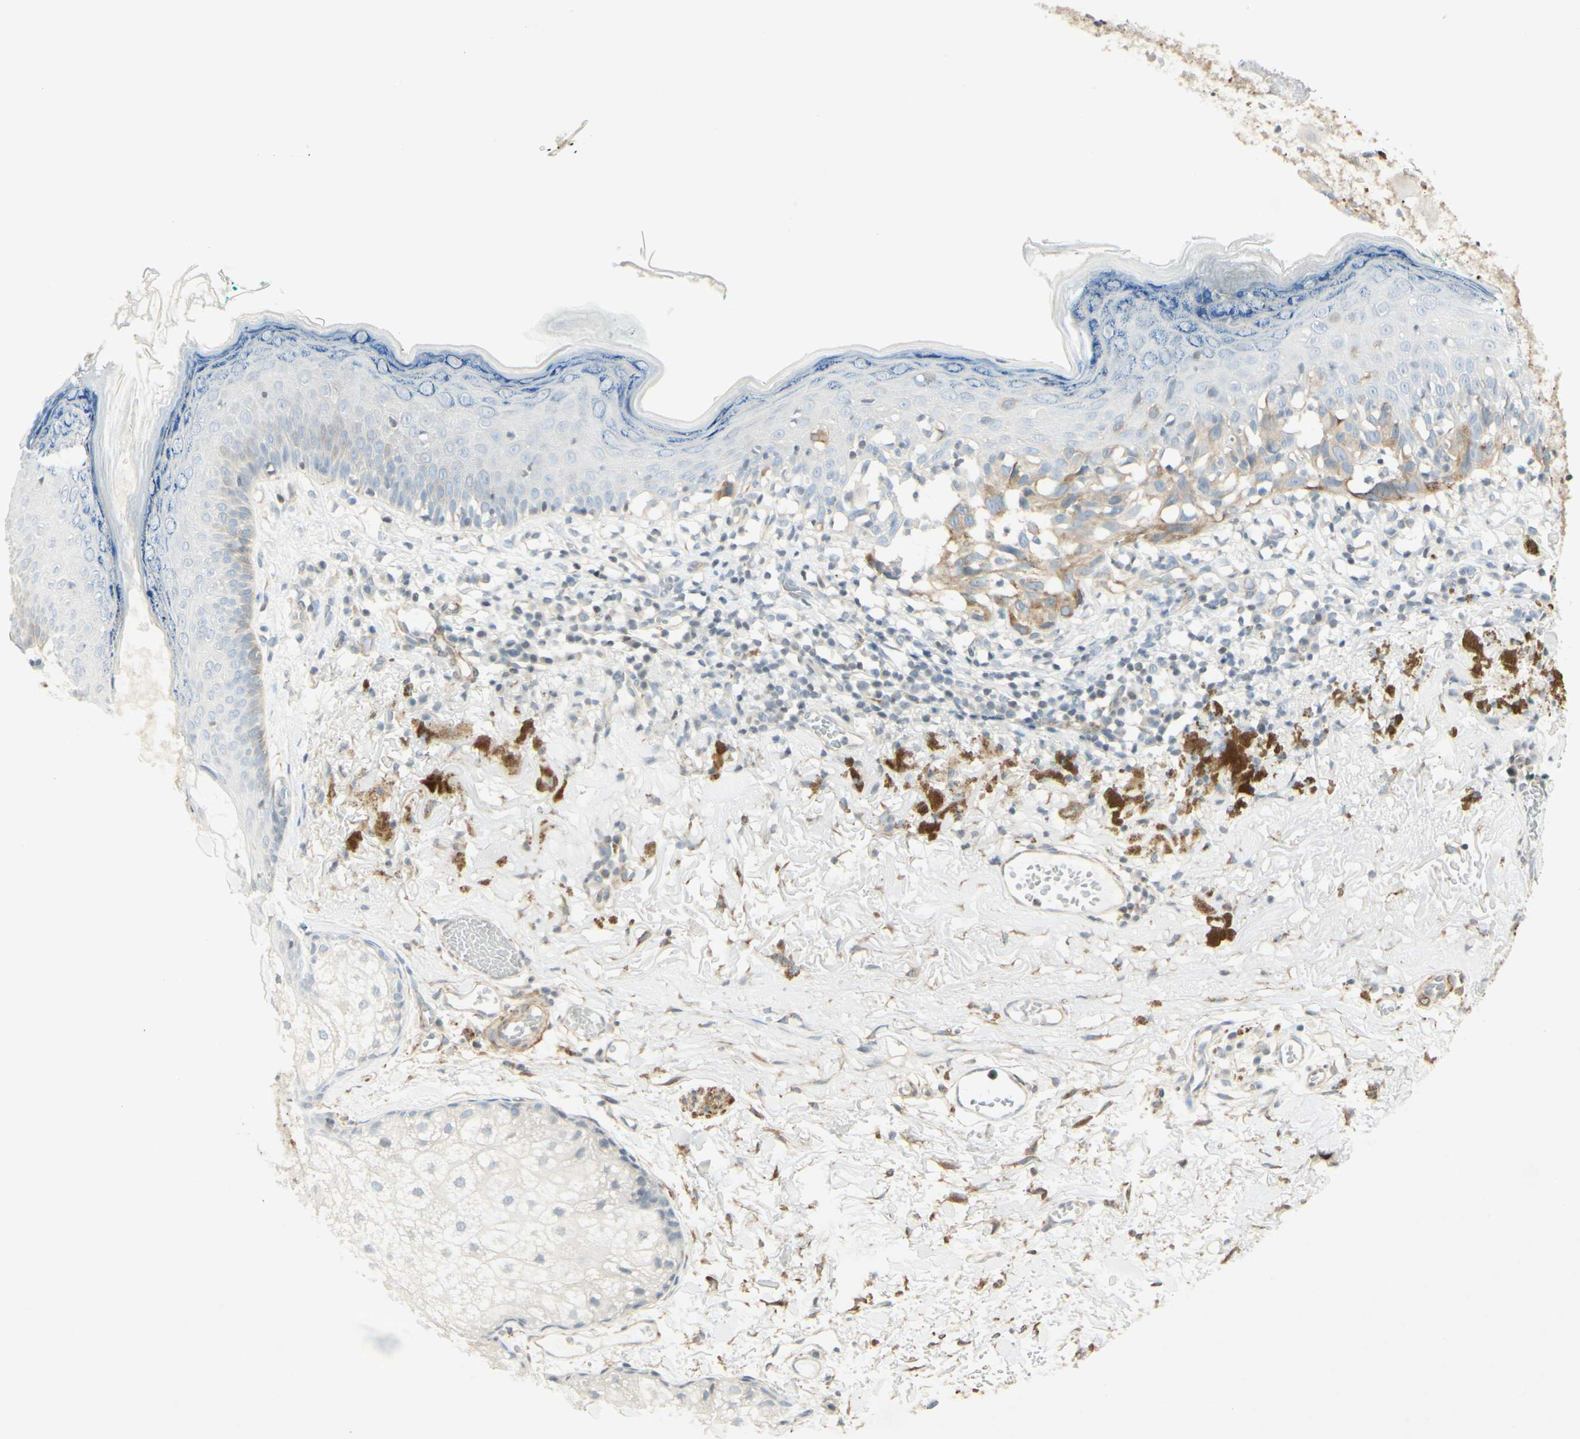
{"staining": {"intensity": "weak", "quantity": "<25%", "location": "cytoplasmic/membranous"}, "tissue": "melanoma", "cell_type": "Tumor cells", "image_type": "cancer", "snomed": [{"axis": "morphology", "description": "Malignant melanoma in situ"}, {"axis": "morphology", "description": "Malignant melanoma, NOS"}, {"axis": "topography", "description": "Skin"}], "caption": "There is no significant expression in tumor cells of melanoma.", "gene": "MAP1B", "patient": {"sex": "female", "age": 88}}